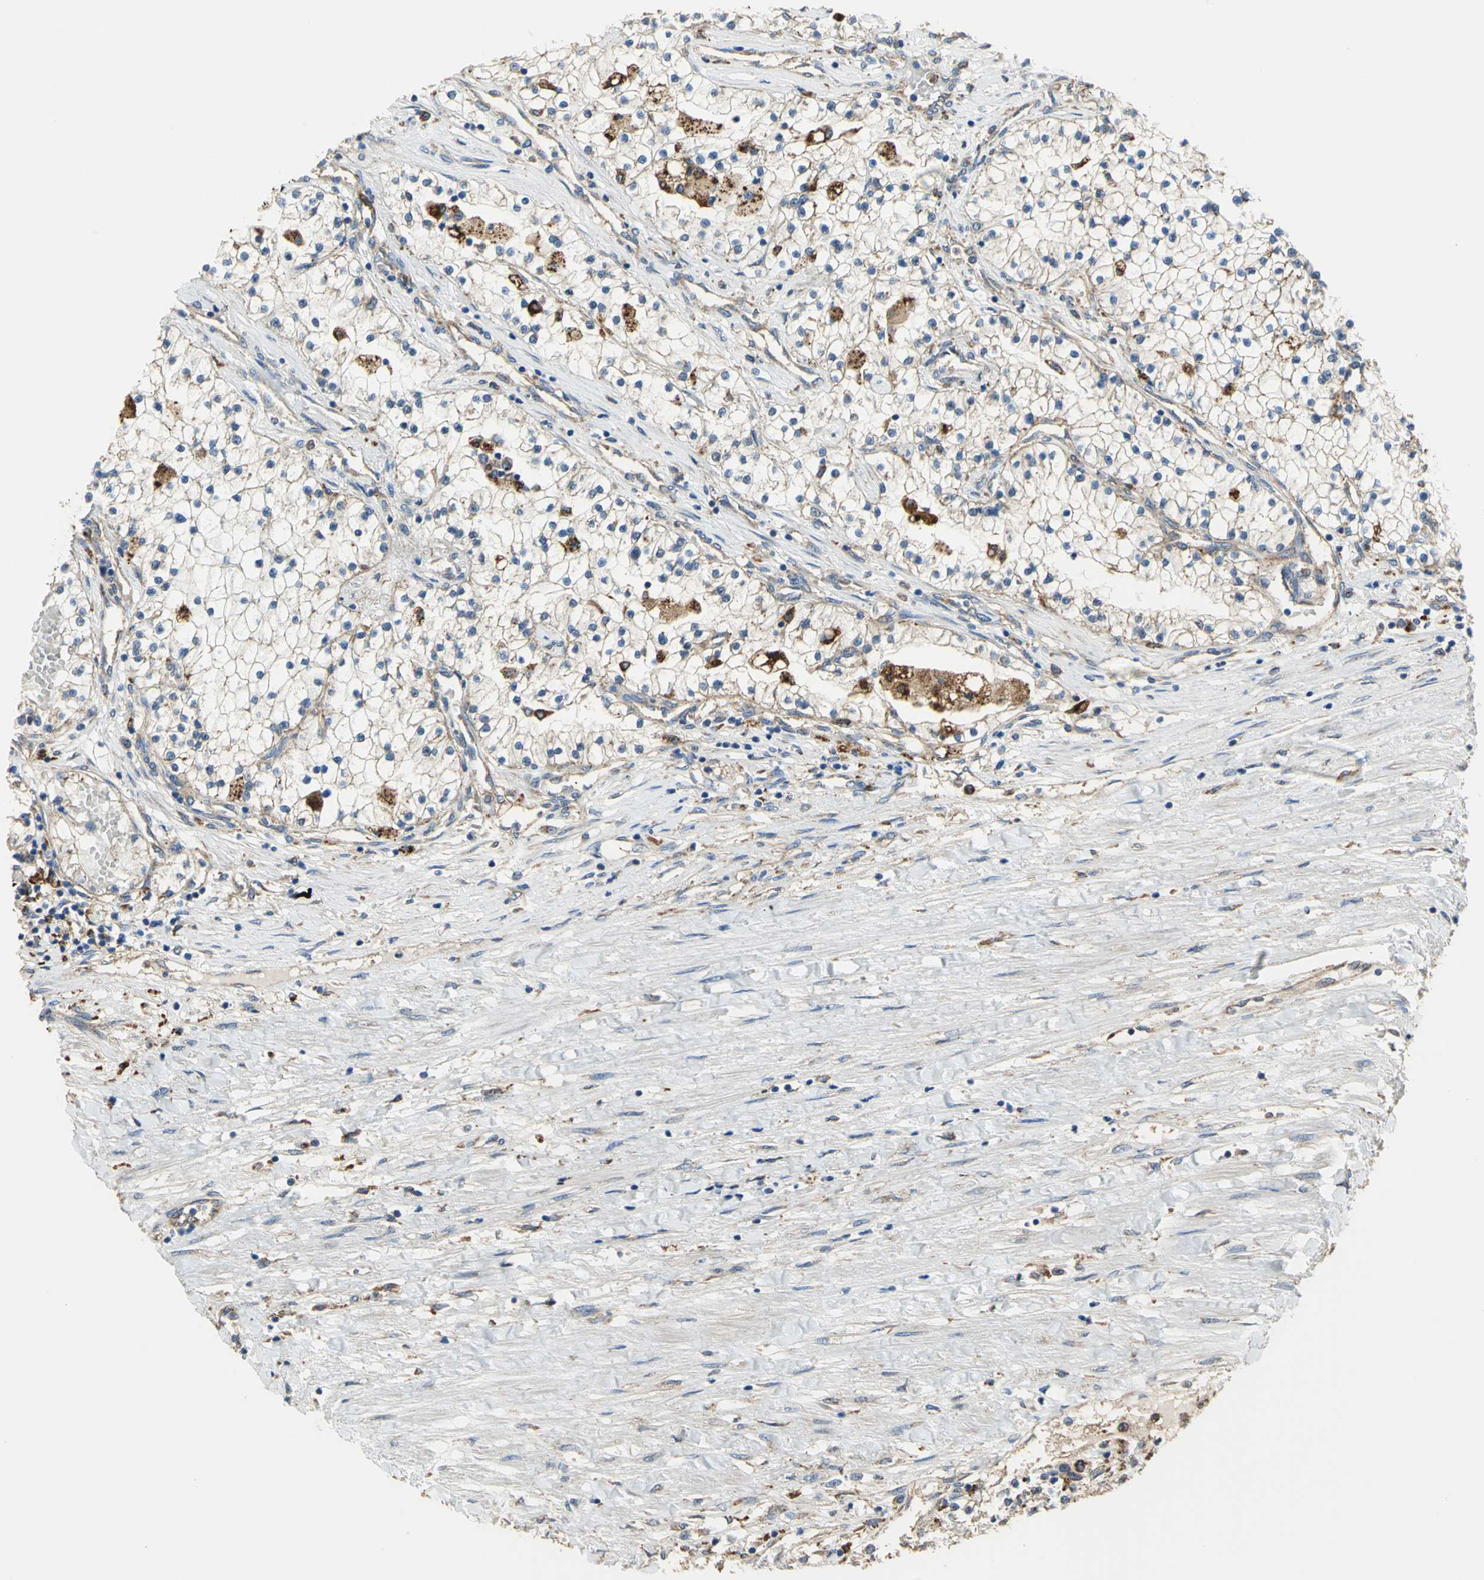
{"staining": {"intensity": "weak", "quantity": "25%-75%", "location": "cytoplasmic/membranous"}, "tissue": "renal cancer", "cell_type": "Tumor cells", "image_type": "cancer", "snomed": [{"axis": "morphology", "description": "Adenocarcinoma, NOS"}, {"axis": "topography", "description": "Kidney"}], "caption": "Renal cancer (adenocarcinoma) stained with a protein marker reveals weak staining in tumor cells.", "gene": "DIAPH2", "patient": {"sex": "male", "age": 68}}